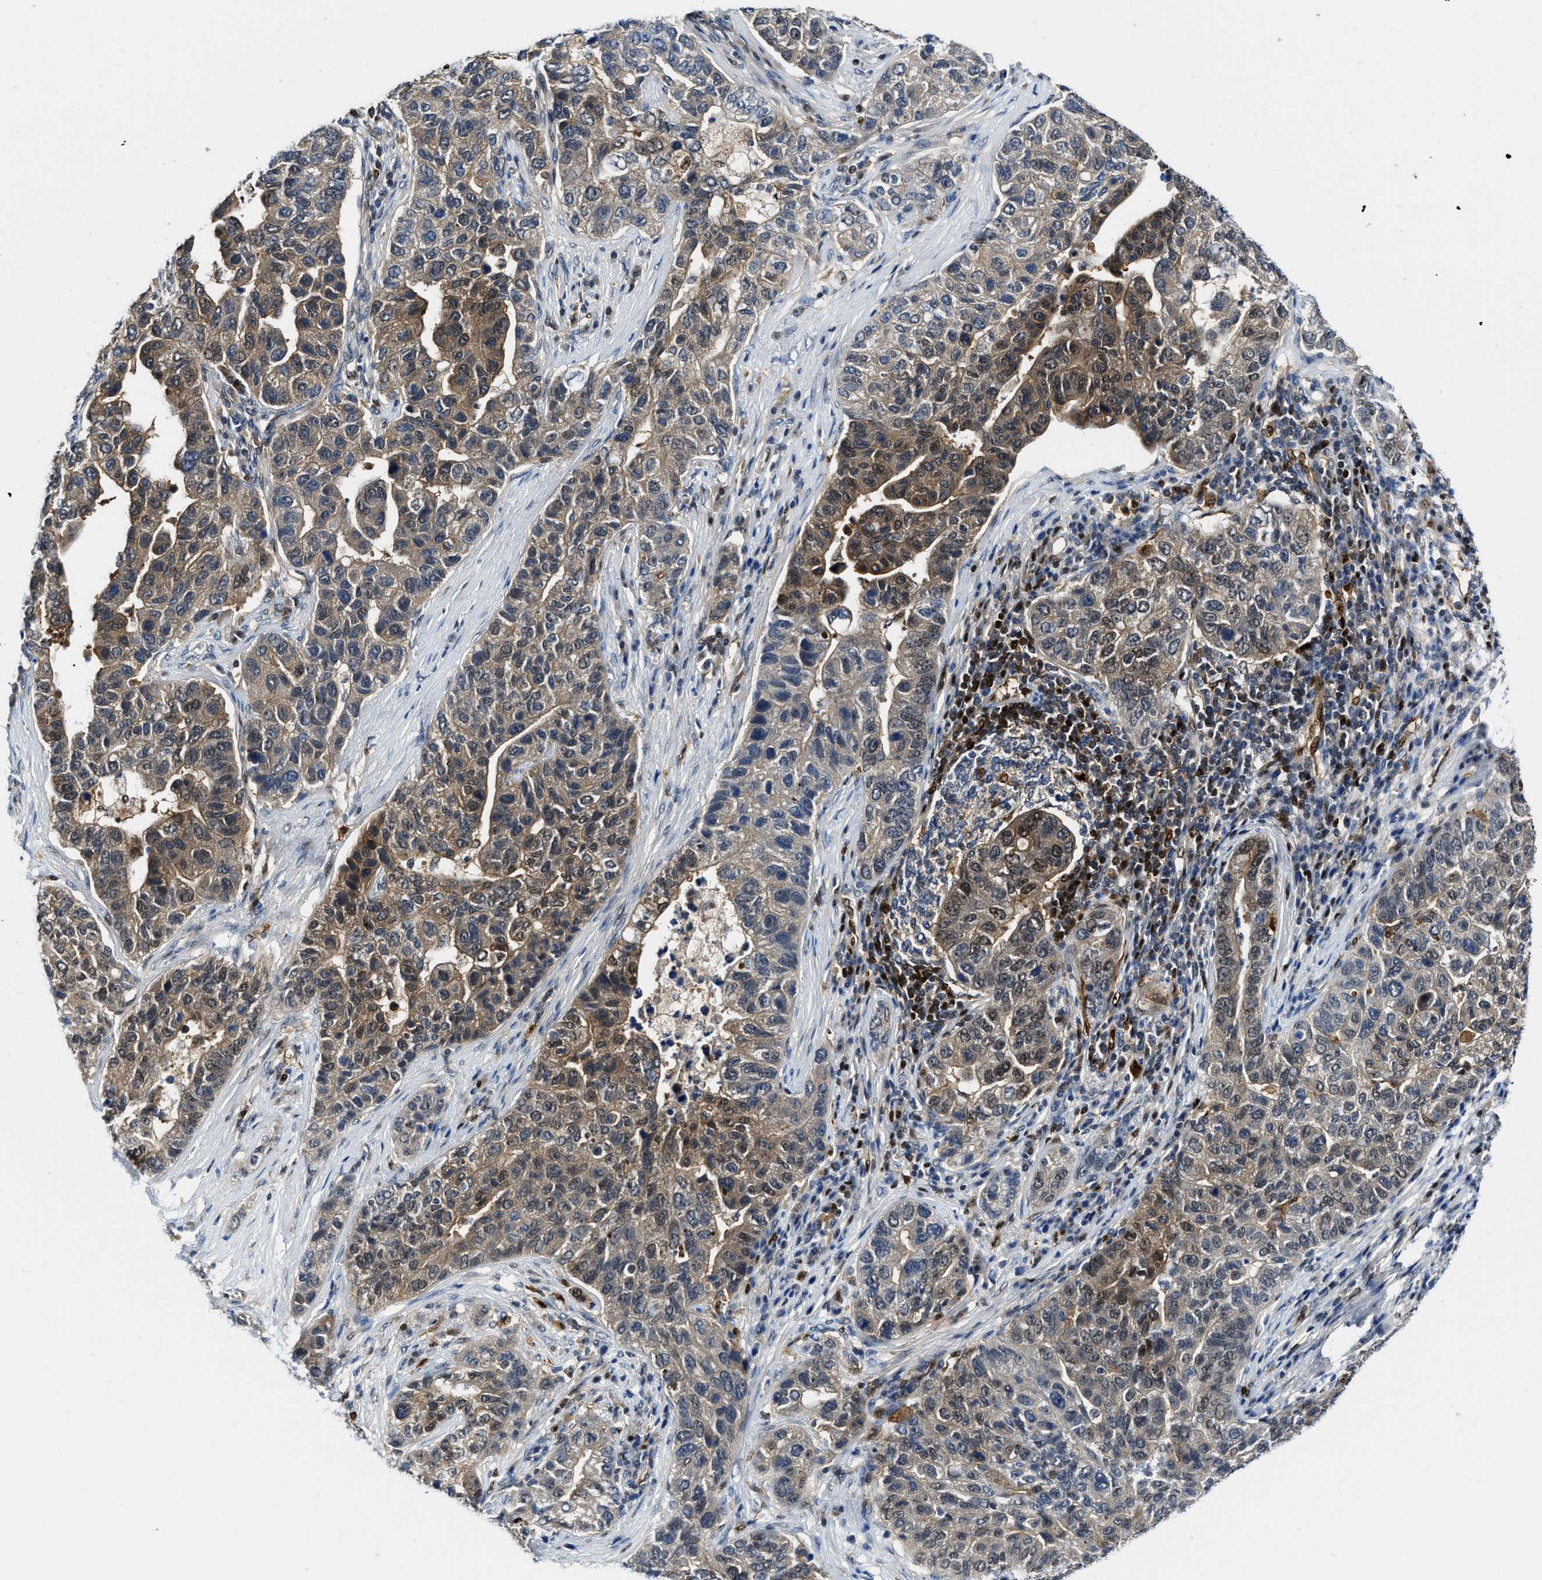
{"staining": {"intensity": "moderate", "quantity": ">75%", "location": "cytoplasmic/membranous,nuclear"}, "tissue": "pancreatic cancer", "cell_type": "Tumor cells", "image_type": "cancer", "snomed": [{"axis": "morphology", "description": "Adenocarcinoma, NOS"}, {"axis": "topography", "description": "Pancreas"}], "caption": "Pancreatic adenocarcinoma stained with DAB immunohistochemistry exhibits medium levels of moderate cytoplasmic/membranous and nuclear positivity in about >75% of tumor cells. Nuclei are stained in blue.", "gene": "LTA4H", "patient": {"sex": "female", "age": 61}}